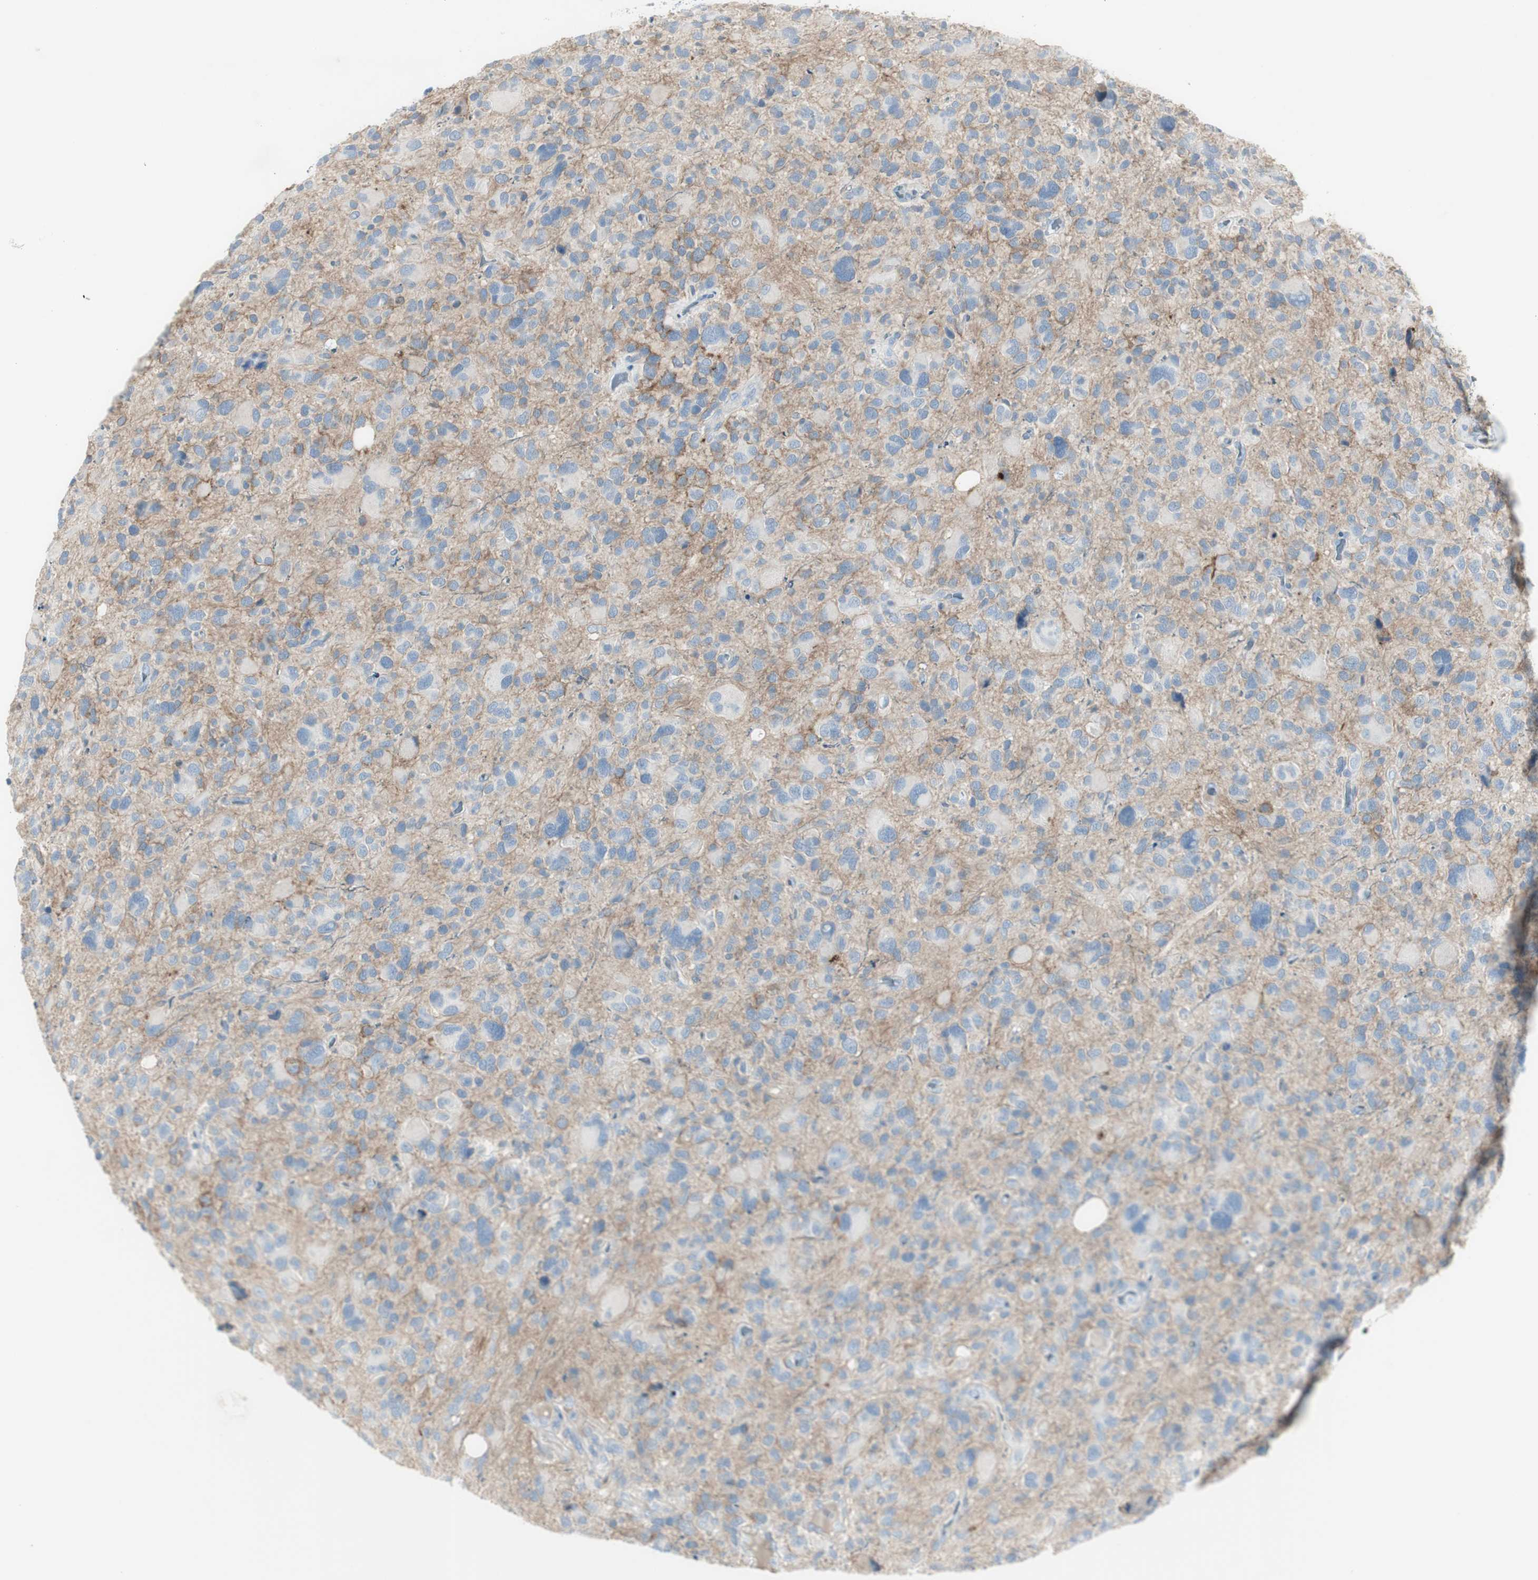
{"staining": {"intensity": "negative", "quantity": "none", "location": "none"}, "tissue": "glioma", "cell_type": "Tumor cells", "image_type": "cancer", "snomed": [{"axis": "morphology", "description": "Glioma, malignant, High grade"}, {"axis": "topography", "description": "Brain"}], "caption": "There is no significant positivity in tumor cells of malignant high-grade glioma. (DAB immunohistochemistry visualized using brightfield microscopy, high magnification).", "gene": "CACNA2D1", "patient": {"sex": "male", "age": 48}}